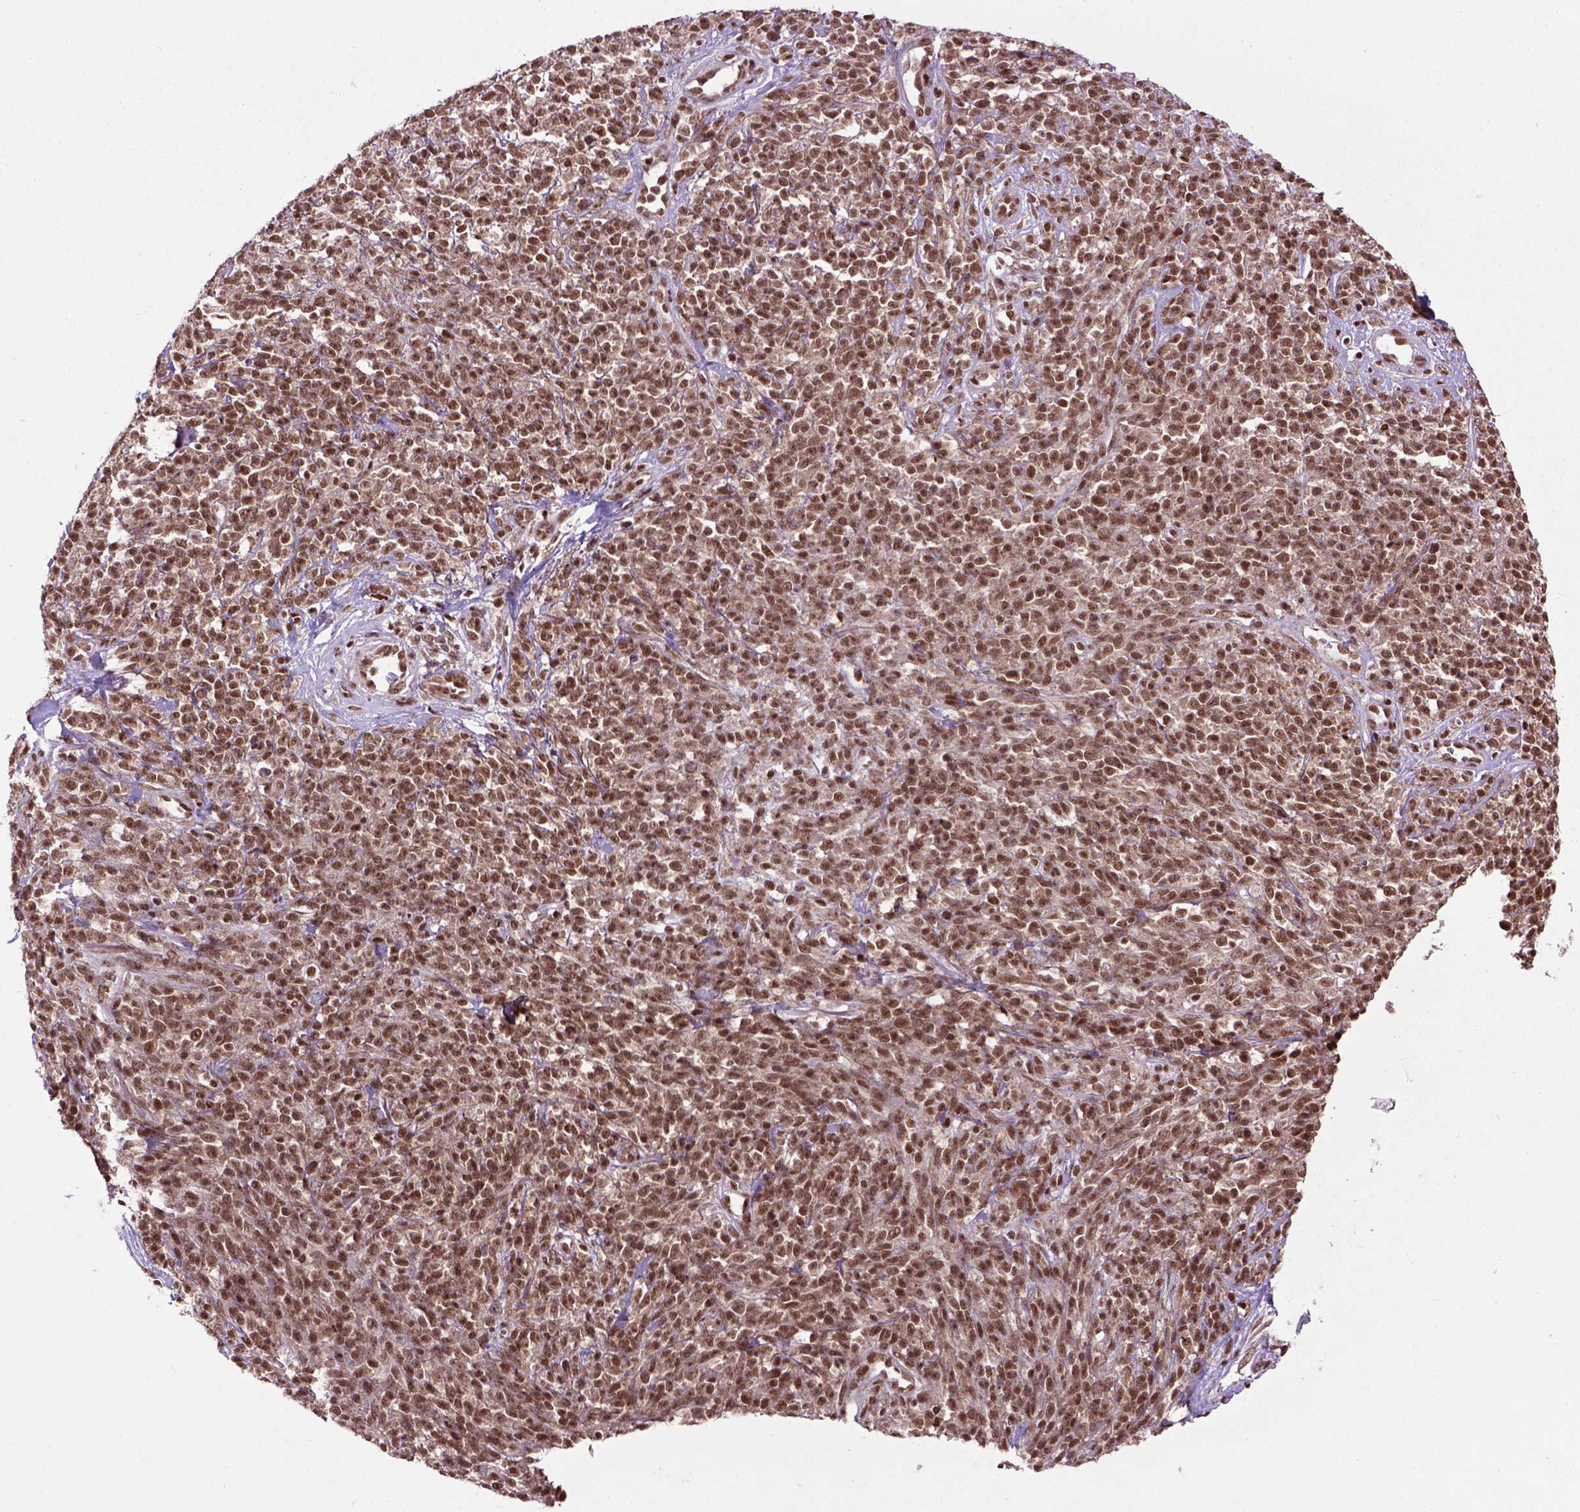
{"staining": {"intensity": "strong", "quantity": ">75%", "location": "cytoplasmic/membranous,nuclear"}, "tissue": "melanoma", "cell_type": "Tumor cells", "image_type": "cancer", "snomed": [{"axis": "morphology", "description": "Malignant melanoma, NOS"}, {"axis": "topography", "description": "Skin"}, {"axis": "topography", "description": "Skin of trunk"}], "caption": "A high amount of strong cytoplasmic/membranous and nuclear staining is seen in approximately >75% of tumor cells in malignant melanoma tissue.", "gene": "CELF1", "patient": {"sex": "male", "age": 74}}